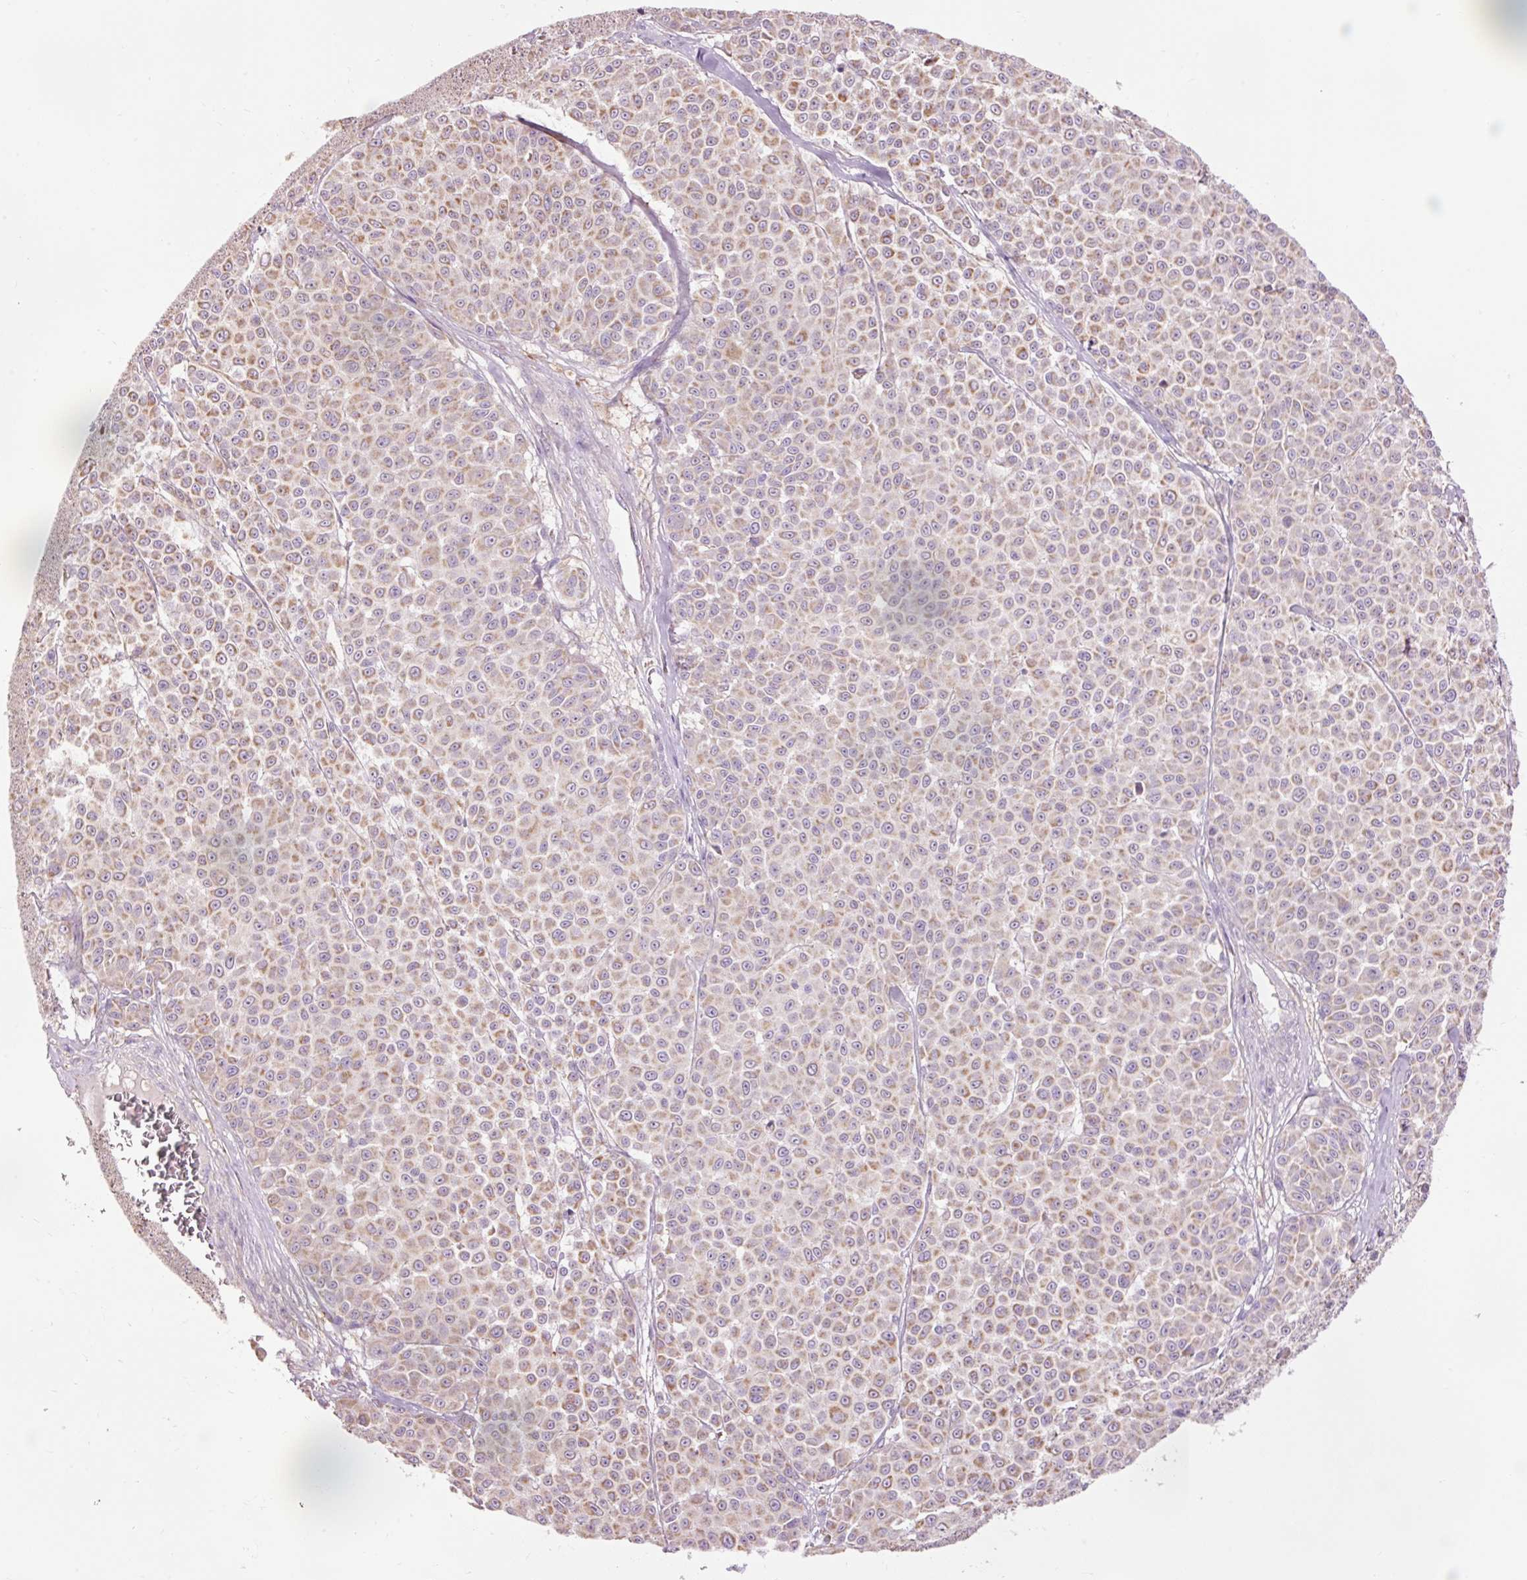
{"staining": {"intensity": "moderate", "quantity": ">75%", "location": "cytoplasmic/membranous"}, "tissue": "melanoma", "cell_type": "Tumor cells", "image_type": "cancer", "snomed": [{"axis": "morphology", "description": "Malignant melanoma, NOS"}, {"axis": "topography", "description": "Skin"}], "caption": "This micrograph reveals melanoma stained with IHC to label a protein in brown. The cytoplasmic/membranous of tumor cells show moderate positivity for the protein. Nuclei are counter-stained blue.", "gene": "PRDX5", "patient": {"sex": "male", "age": 46}}